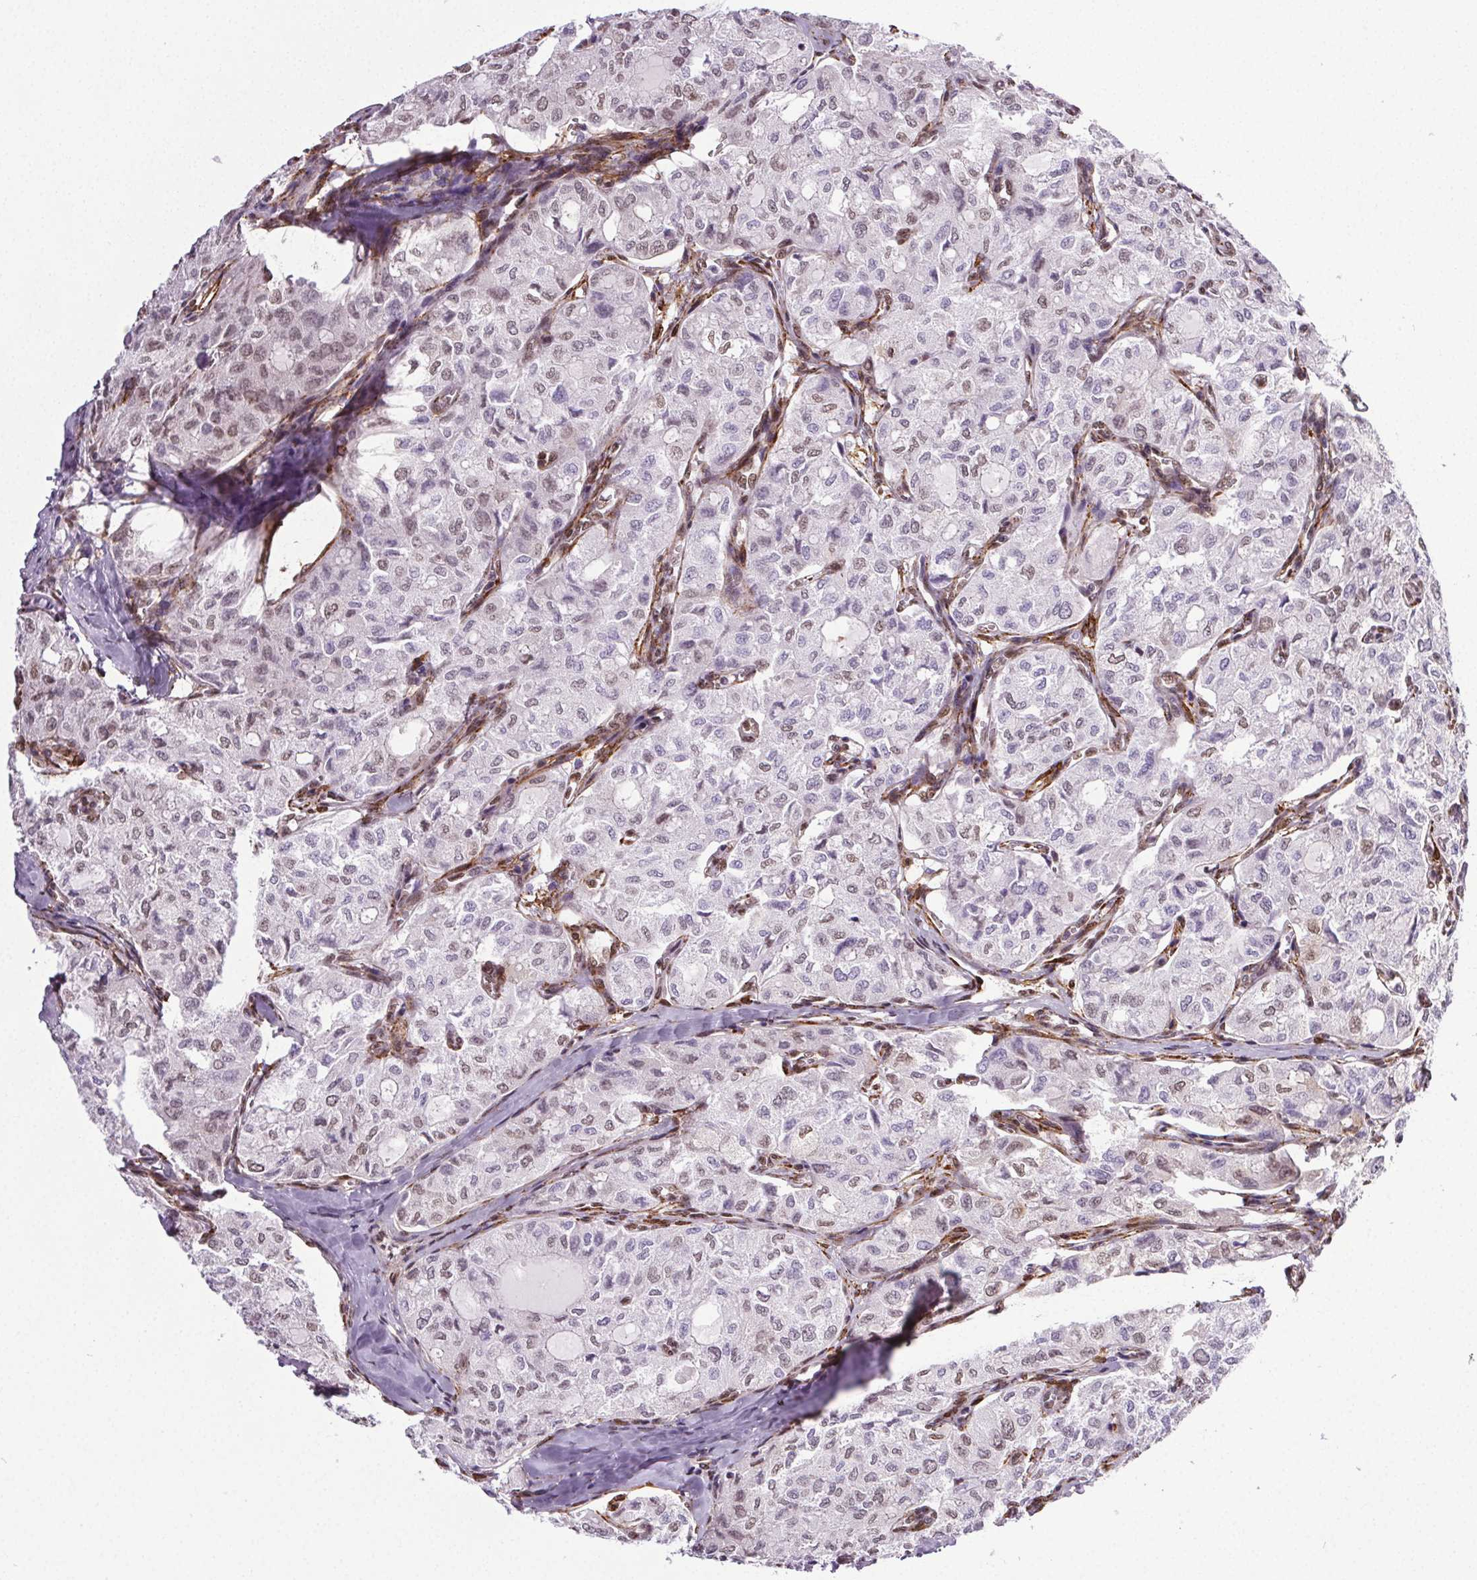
{"staining": {"intensity": "weak", "quantity": "<25%", "location": "nuclear"}, "tissue": "thyroid cancer", "cell_type": "Tumor cells", "image_type": "cancer", "snomed": [{"axis": "morphology", "description": "Follicular adenoma carcinoma, NOS"}, {"axis": "topography", "description": "Thyroid gland"}], "caption": "Immunohistochemistry (IHC) photomicrograph of neoplastic tissue: follicular adenoma carcinoma (thyroid) stained with DAB (3,3'-diaminobenzidine) exhibits no significant protein positivity in tumor cells. The staining is performed using DAB brown chromogen with nuclei counter-stained in using hematoxylin.", "gene": "GP6", "patient": {"sex": "male", "age": 75}}